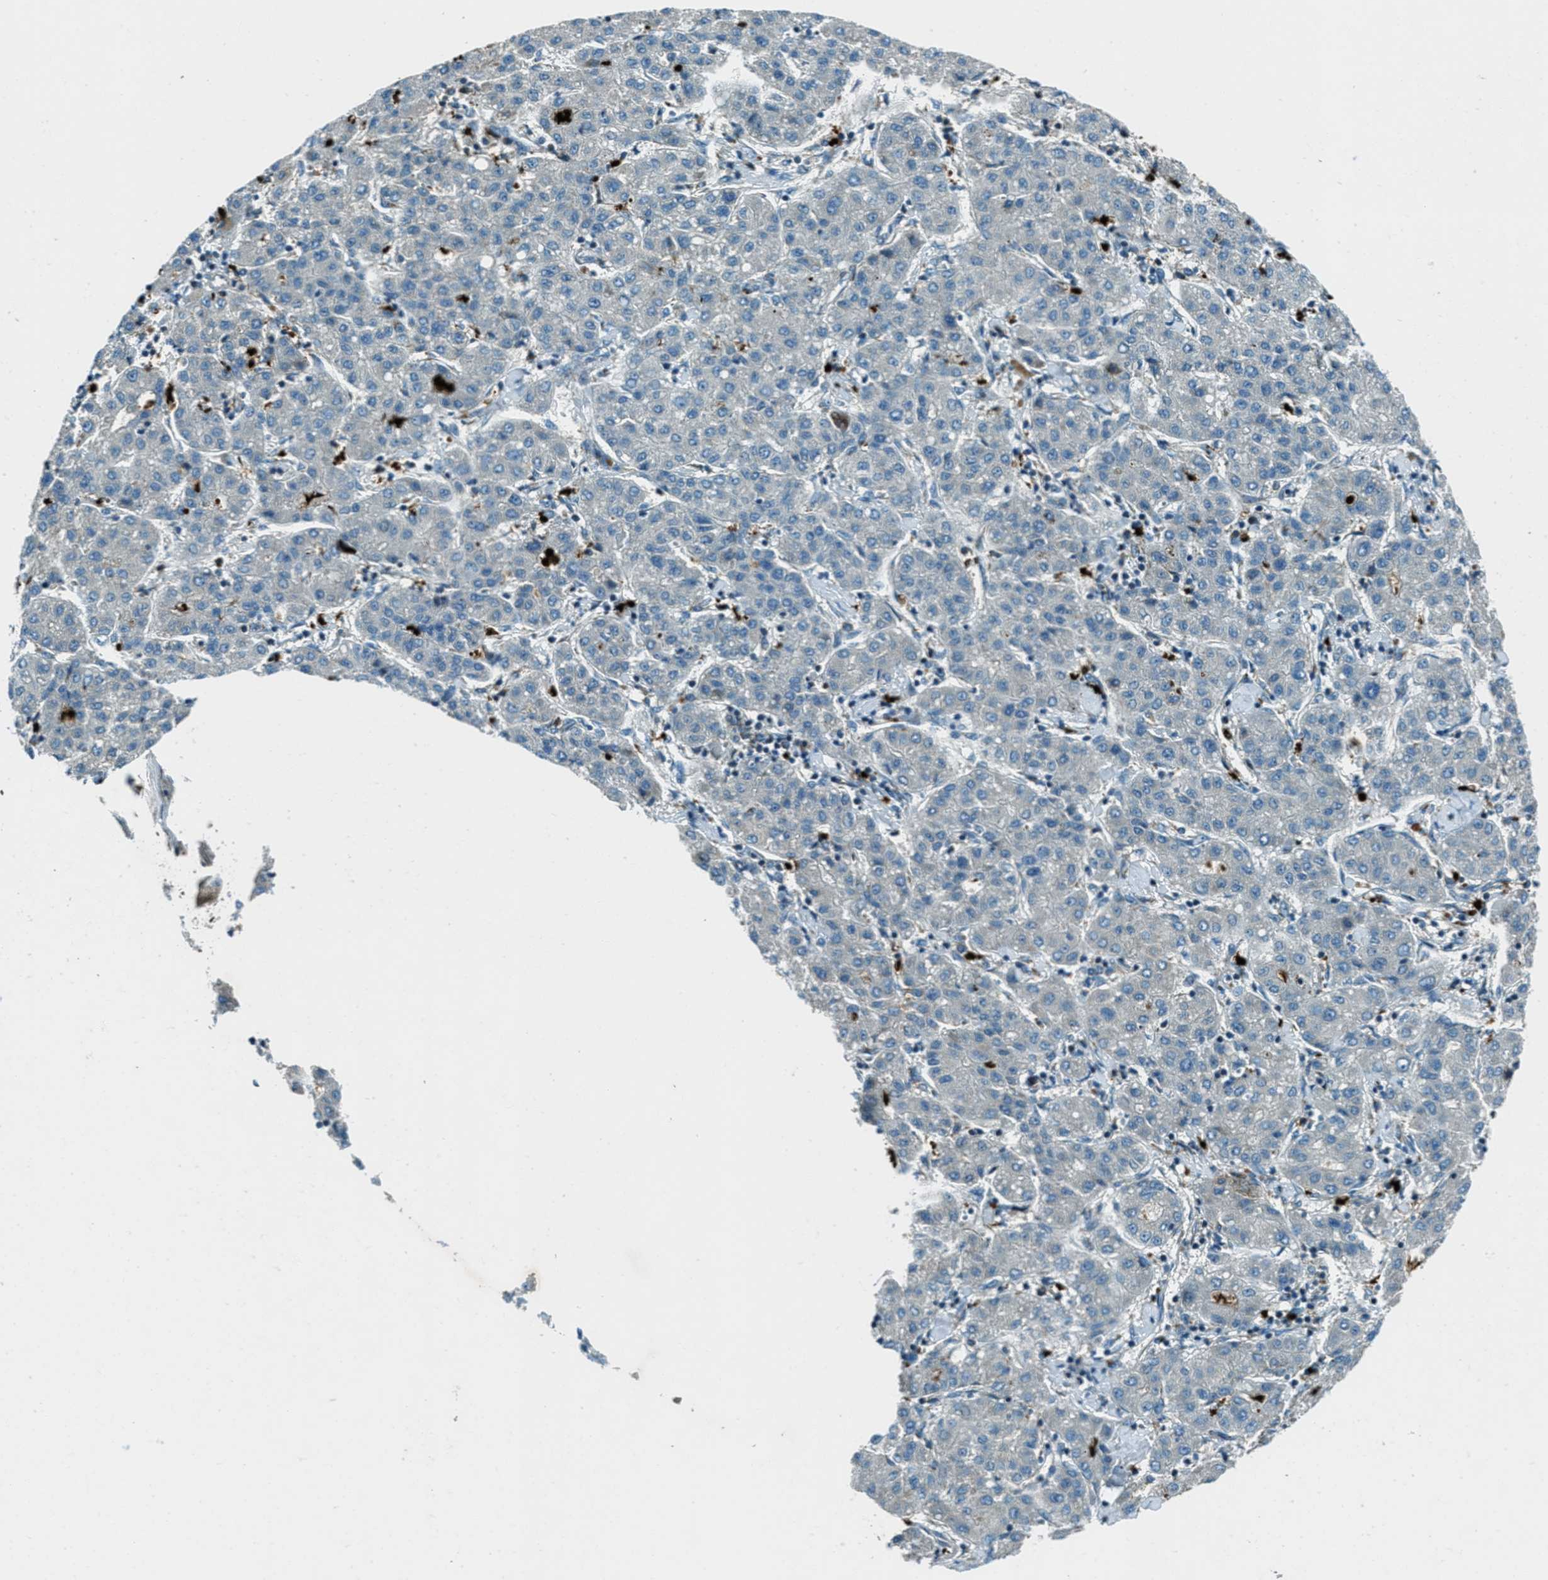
{"staining": {"intensity": "negative", "quantity": "none", "location": "none"}, "tissue": "liver cancer", "cell_type": "Tumor cells", "image_type": "cancer", "snomed": [{"axis": "morphology", "description": "Carcinoma, Hepatocellular, NOS"}, {"axis": "topography", "description": "Liver"}], "caption": "Micrograph shows no significant protein positivity in tumor cells of liver cancer. The staining is performed using DAB brown chromogen with nuclei counter-stained in using hematoxylin.", "gene": "FAR1", "patient": {"sex": "male", "age": 65}}